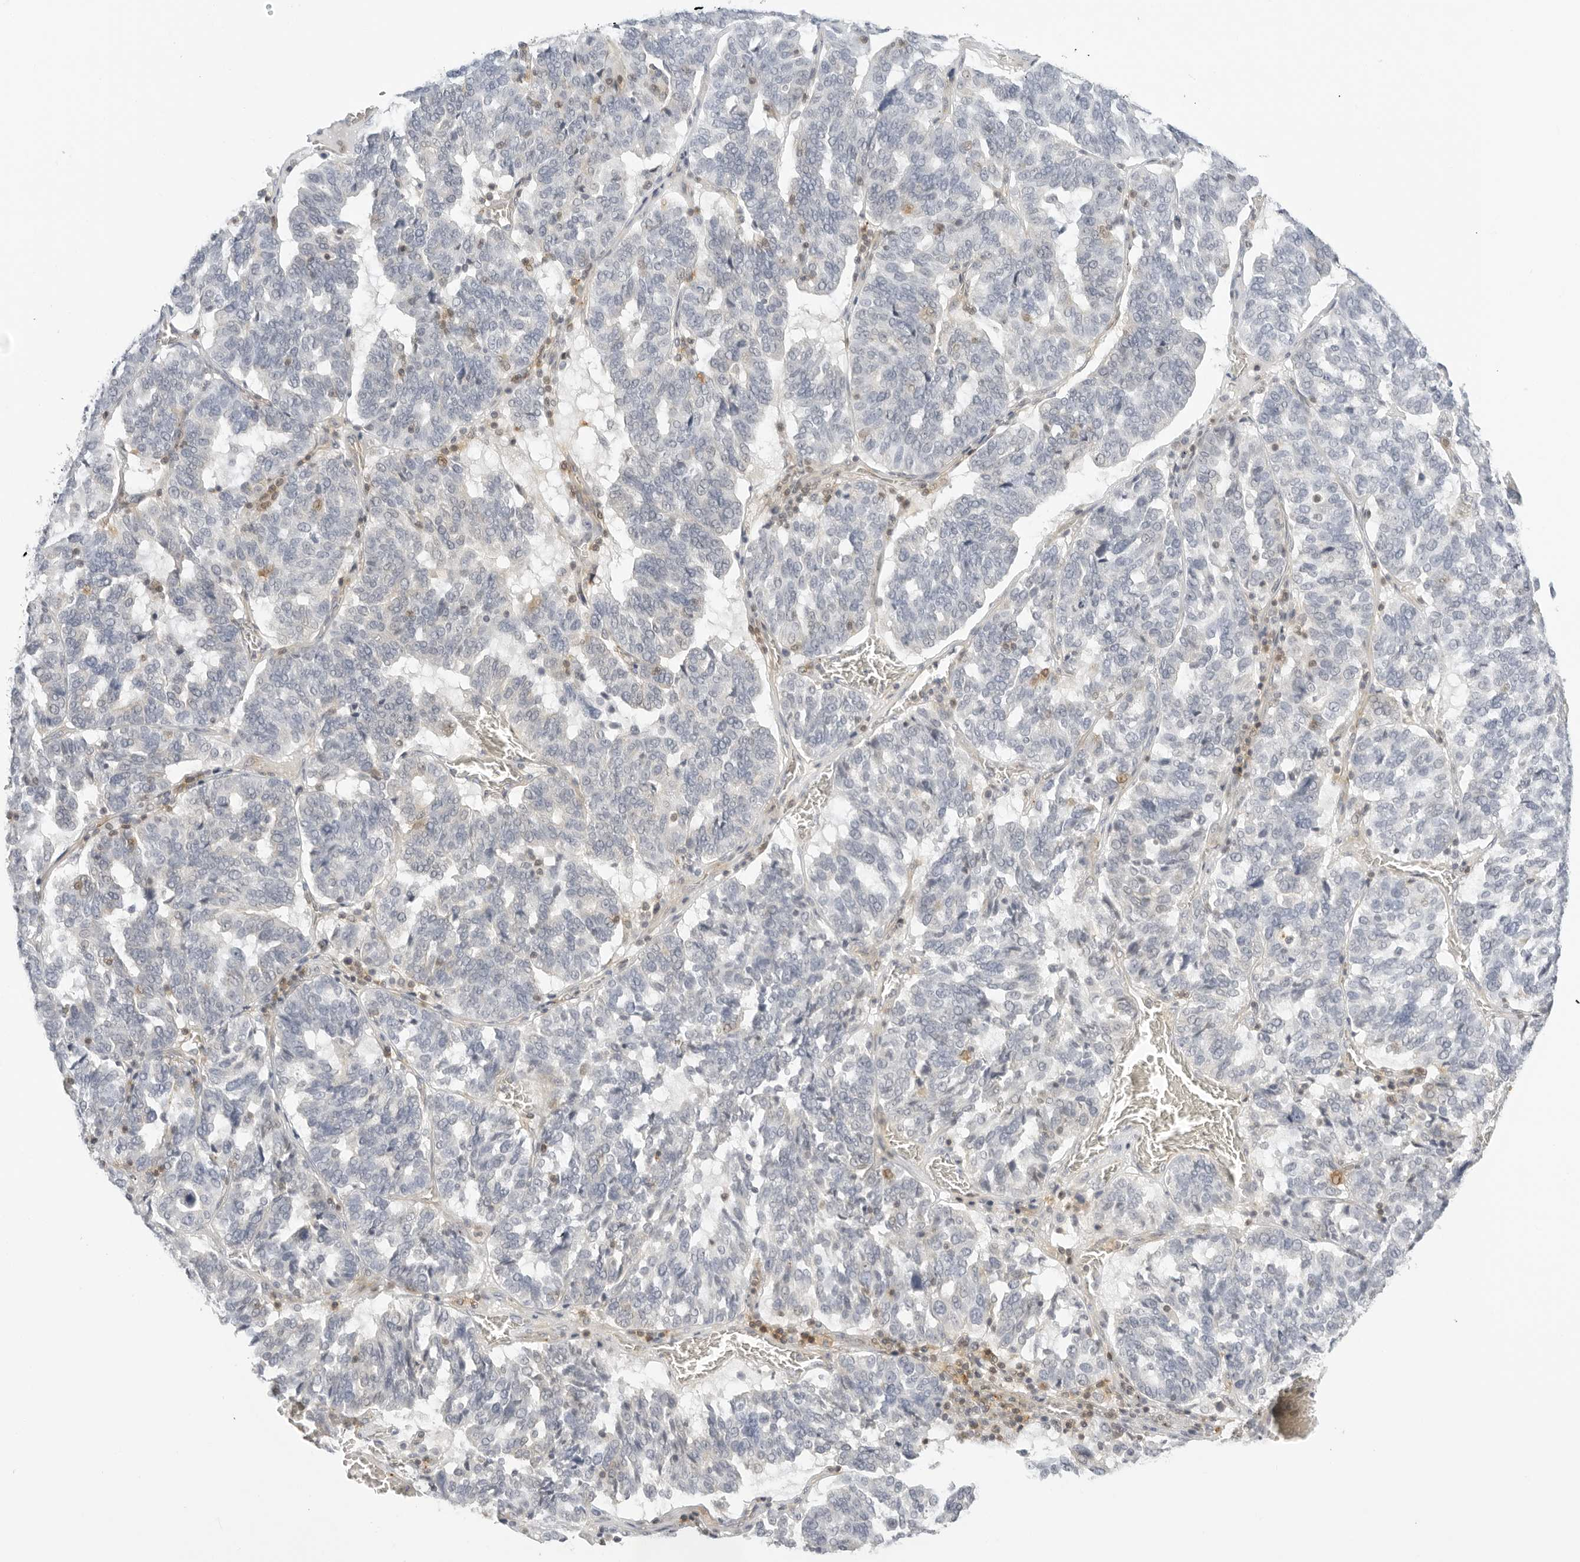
{"staining": {"intensity": "negative", "quantity": "none", "location": "none"}, "tissue": "ovarian cancer", "cell_type": "Tumor cells", "image_type": "cancer", "snomed": [{"axis": "morphology", "description": "Cystadenocarcinoma, serous, NOS"}, {"axis": "topography", "description": "Ovary"}], "caption": "Immunohistochemical staining of ovarian cancer exhibits no significant positivity in tumor cells.", "gene": "OSCP1", "patient": {"sex": "female", "age": 59}}